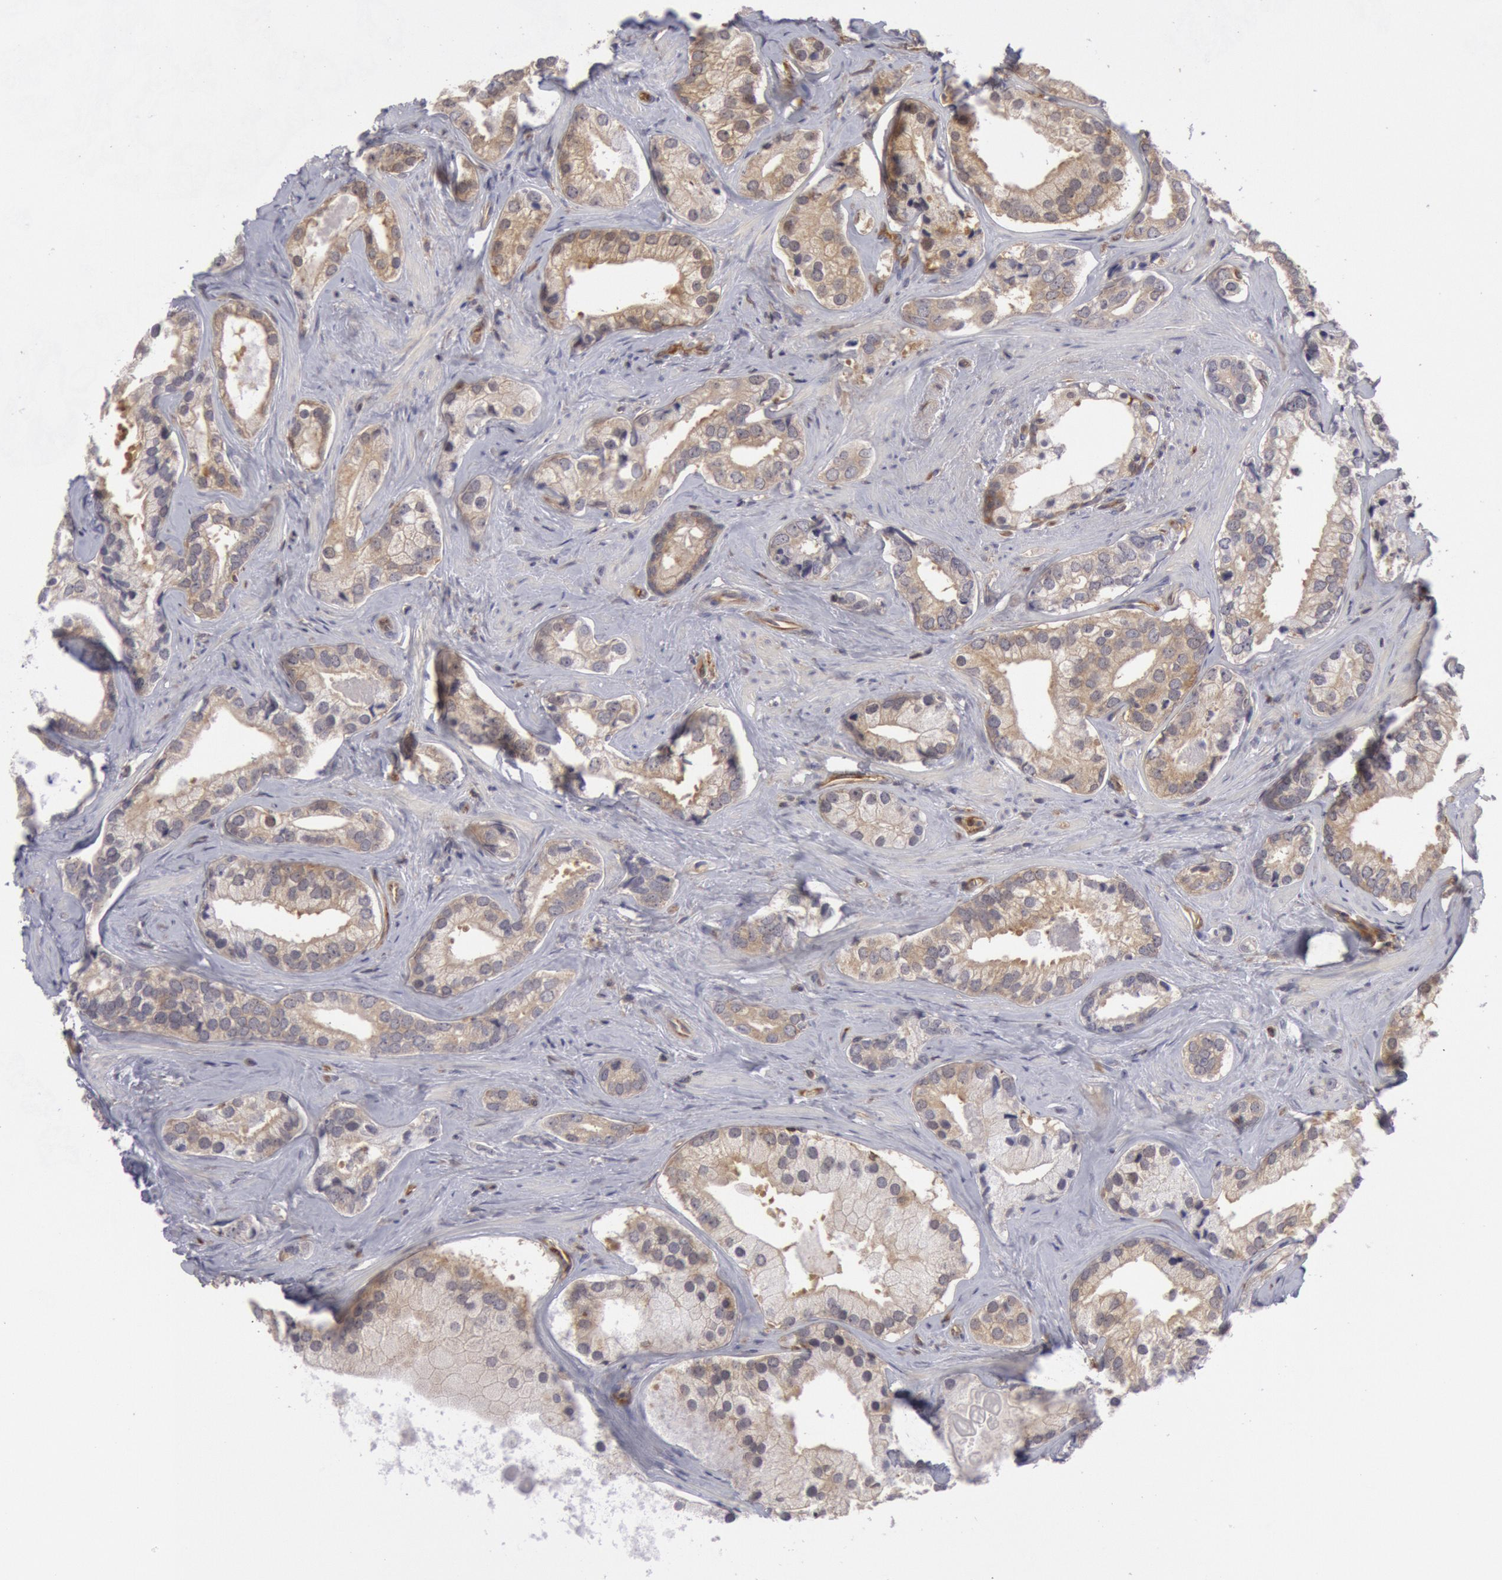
{"staining": {"intensity": "weak", "quantity": ">75%", "location": "cytoplasmic/membranous"}, "tissue": "prostate cancer", "cell_type": "Tumor cells", "image_type": "cancer", "snomed": [{"axis": "morphology", "description": "Adenocarcinoma, Medium grade"}, {"axis": "topography", "description": "Prostate"}], "caption": "The immunohistochemical stain labels weak cytoplasmic/membranous expression in tumor cells of adenocarcinoma (medium-grade) (prostate) tissue.", "gene": "IKBKB", "patient": {"sex": "male", "age": 70}}